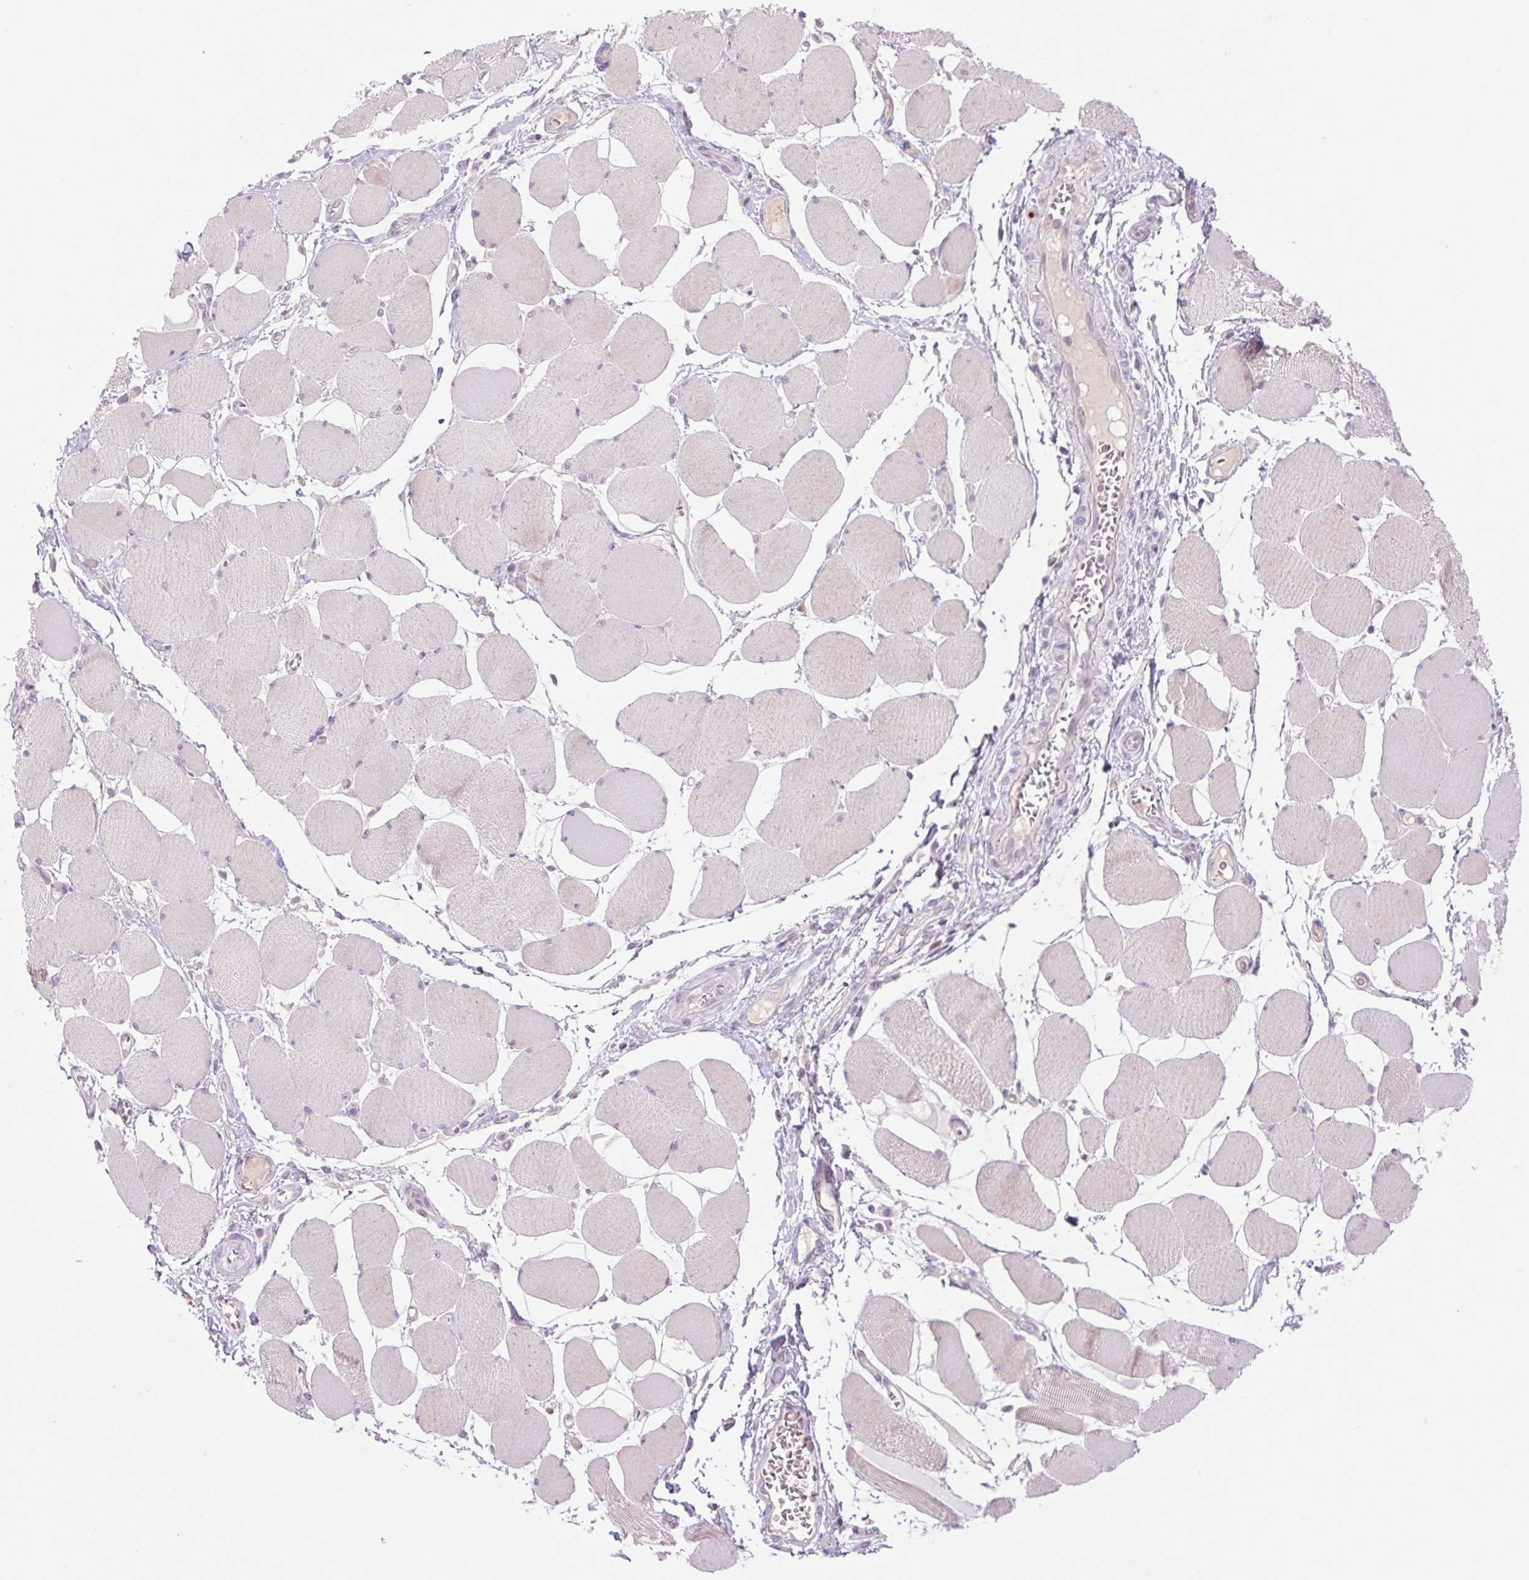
{"staining": {"intensity": "weak", "quantity": "<25%", "location": "cytoplasmic/membranous"}, "tissue": "skeletal muscle", "cell_type": "Myocytes", "image_type": "normal", "snomed": [{"axis": "morphology", "description": "Normal tissue, NOS"}, {"axis": "topography", "description": "Skeletal muscle"}], "caption": "IHC micrograph of unremarkable skeletal muscle stained for a protein (brown), which displays no positivity in myocytes. (DAB immunohistochemistry (IHC) visualized using brightfield microscopy, high magnification).", "gene": "KRT1", "patient": {"sex": "female", "age": 75}}